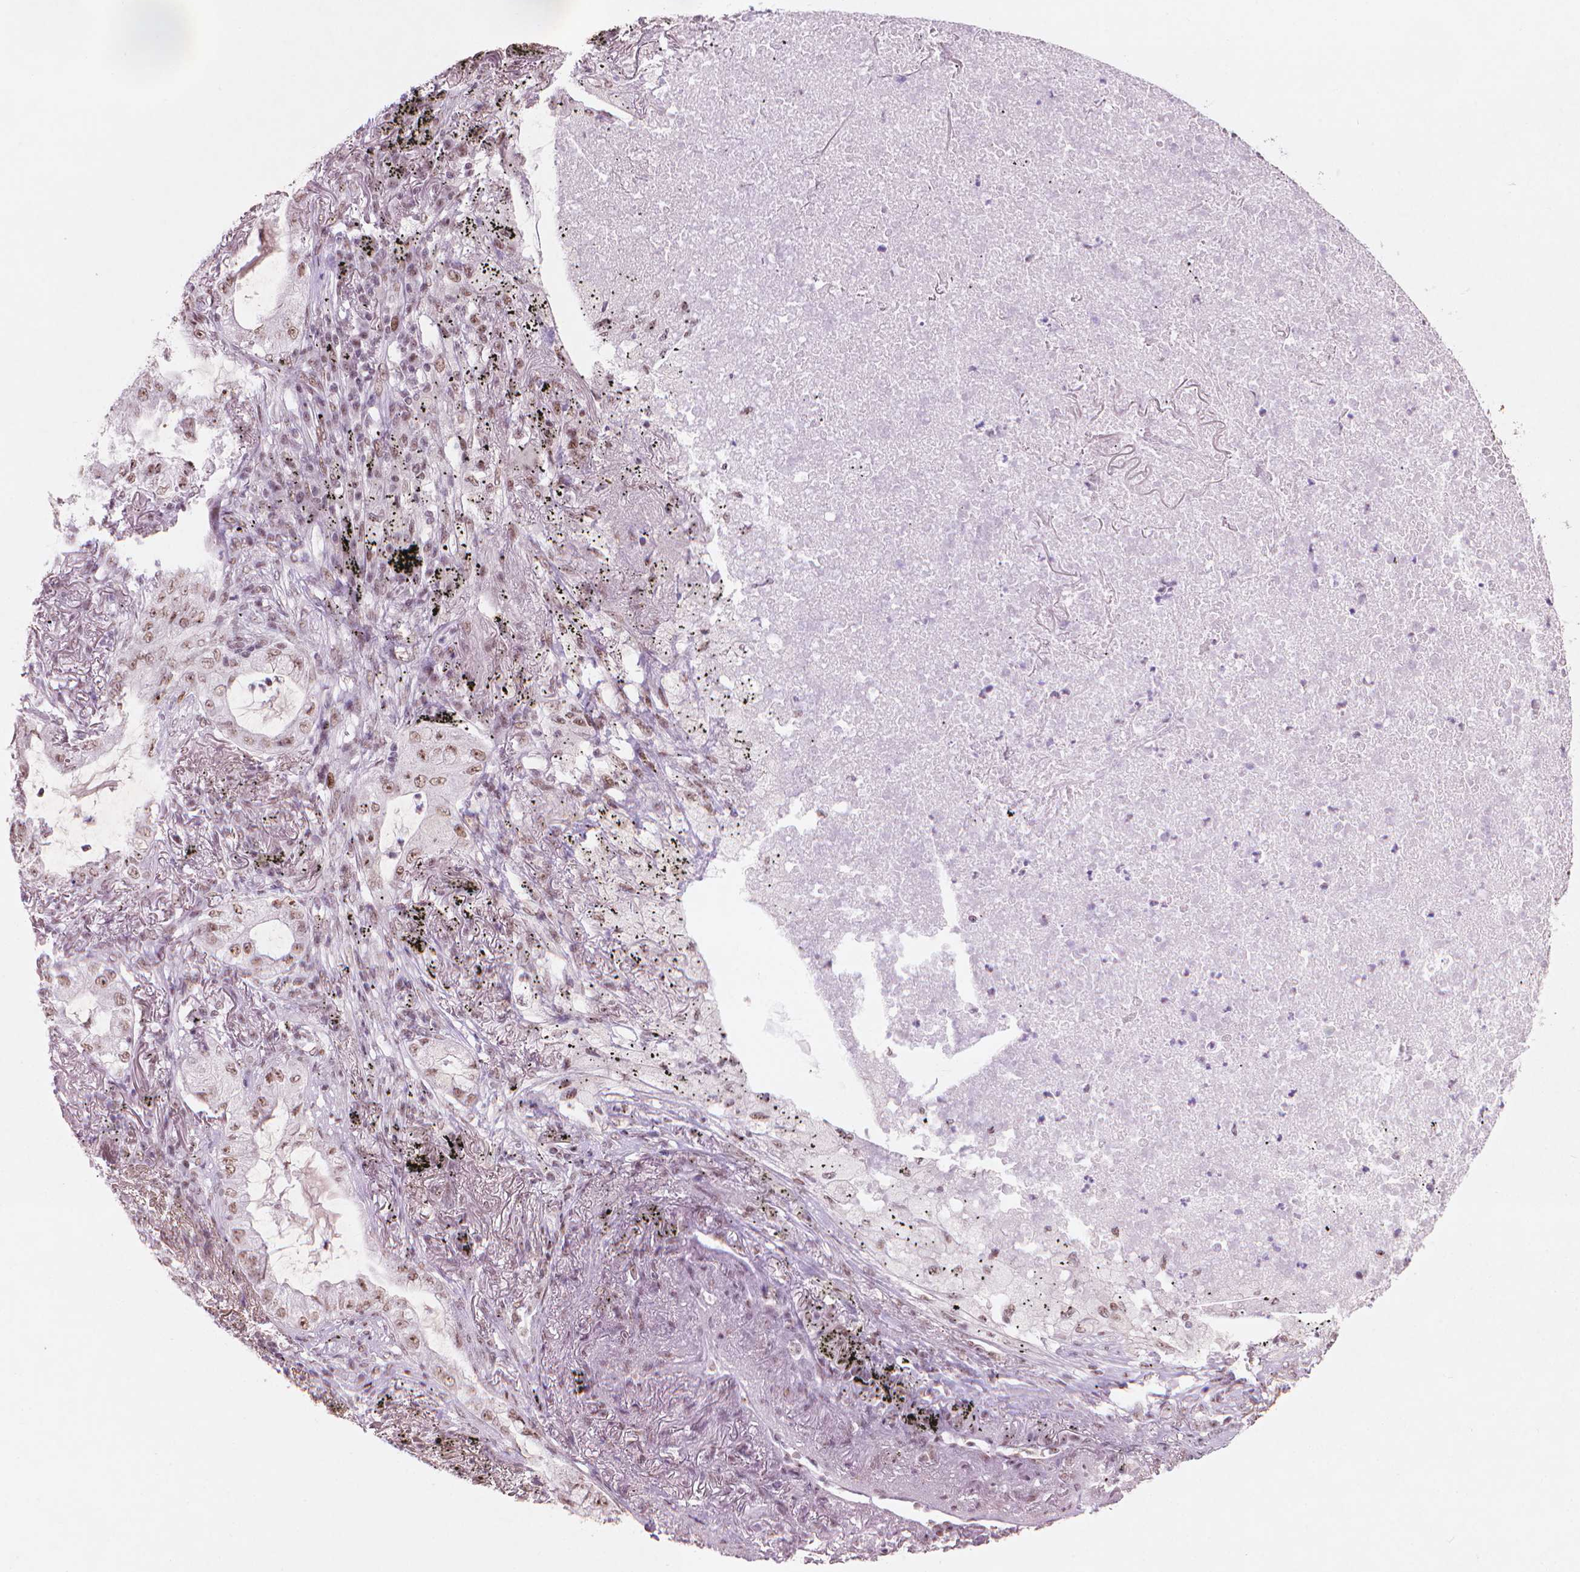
{"staining": {"intensity": "moderate", "quantity": ">75%", "location": "nuclear"}, "tissue": "lung cancer", "cell_type": "Tumor cells", "image_type": "cancer", "snomed": [{"axis": "morphology", "description": "Adenocarcinoma, NOS"}, {"axis": "topography", "description": "Lung"}], "caption": "Immunohistochemical staining of human lung cancer reveals medium levels of moderate nuclear positivity in approximately >75% of tumor cells.", "gene": "HES7", "patient": {"sex": "female", "age": 73}}